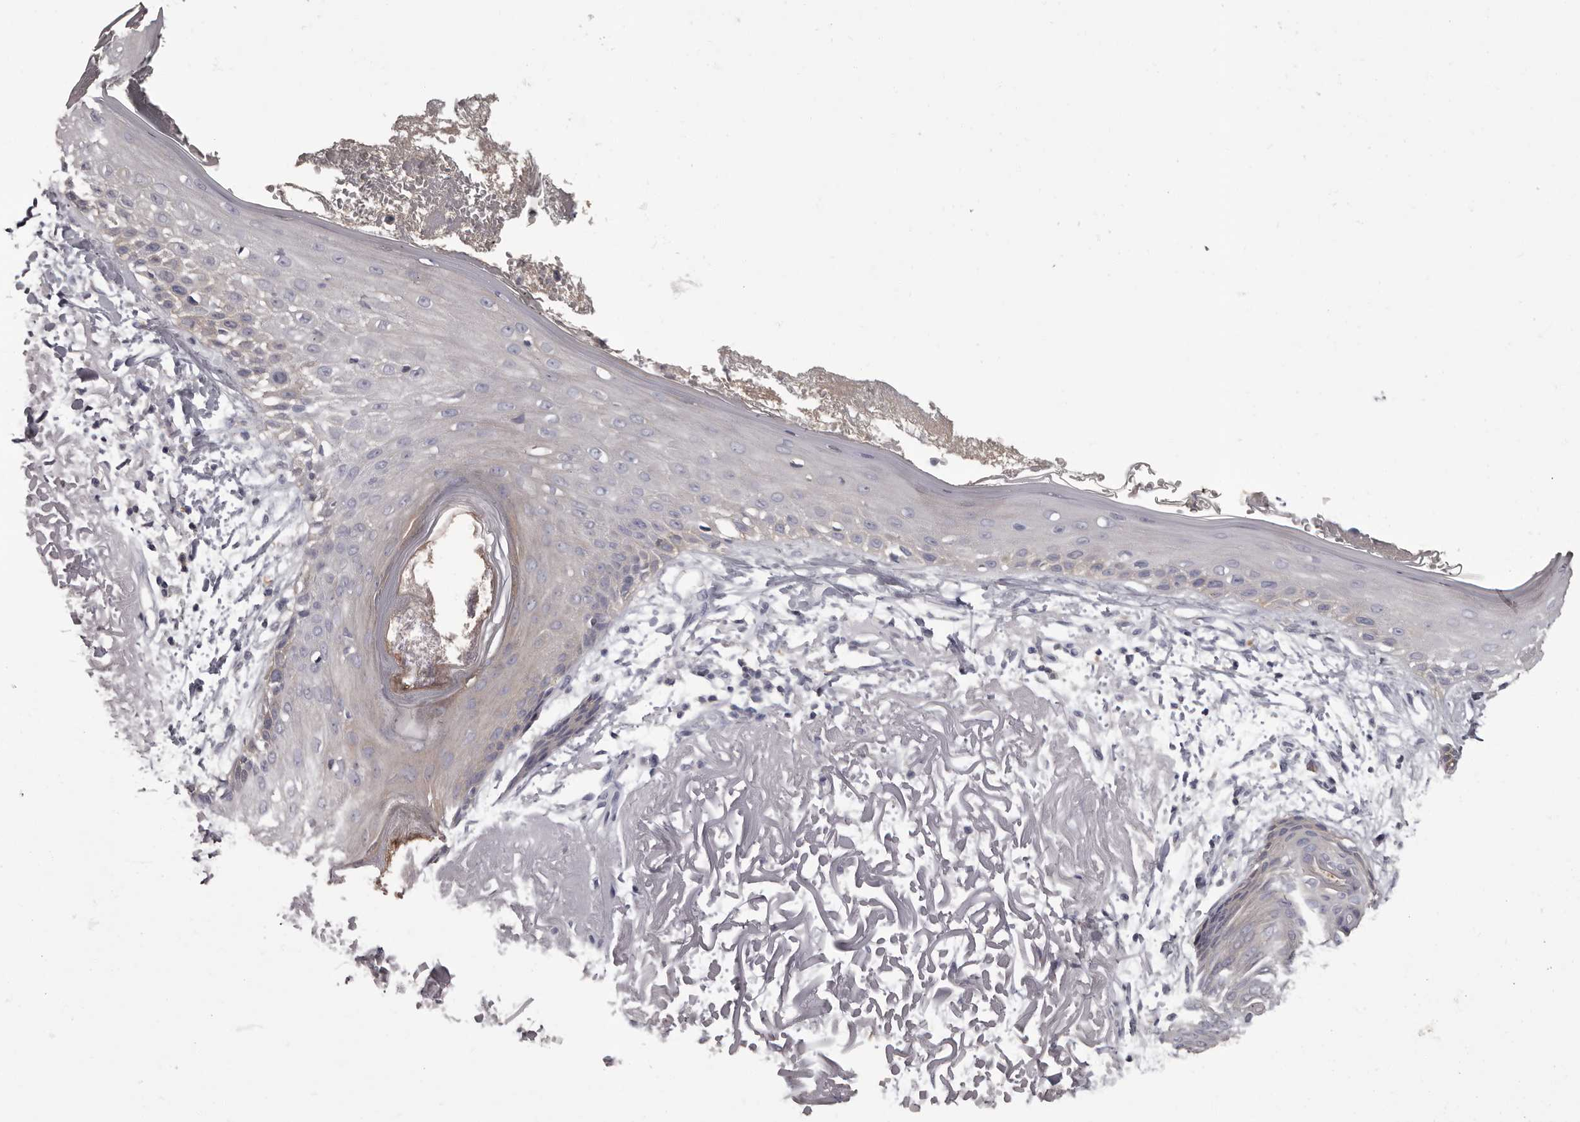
{"staining": {"intensity": "negative", "quantity": "none", "location": "none"}, "tissue": "skin", "cell_type": "Fibroblasts", "image_type": "normal", "snomed": [{"axis": "morphology", "description": "Normal tissue, NOS"}, {"axis": "topography", "description": "Skin"}, {"axis": "topography", "description": "Skeletal muscle"}], "caption": "IHC histopathology image of benign skin stained for a protein (brown), which displays no positivity in fibroblasts. Nuclei are stained in blue.", "gene": "APEH", "patient": {"sex": "male", "age": 83}}